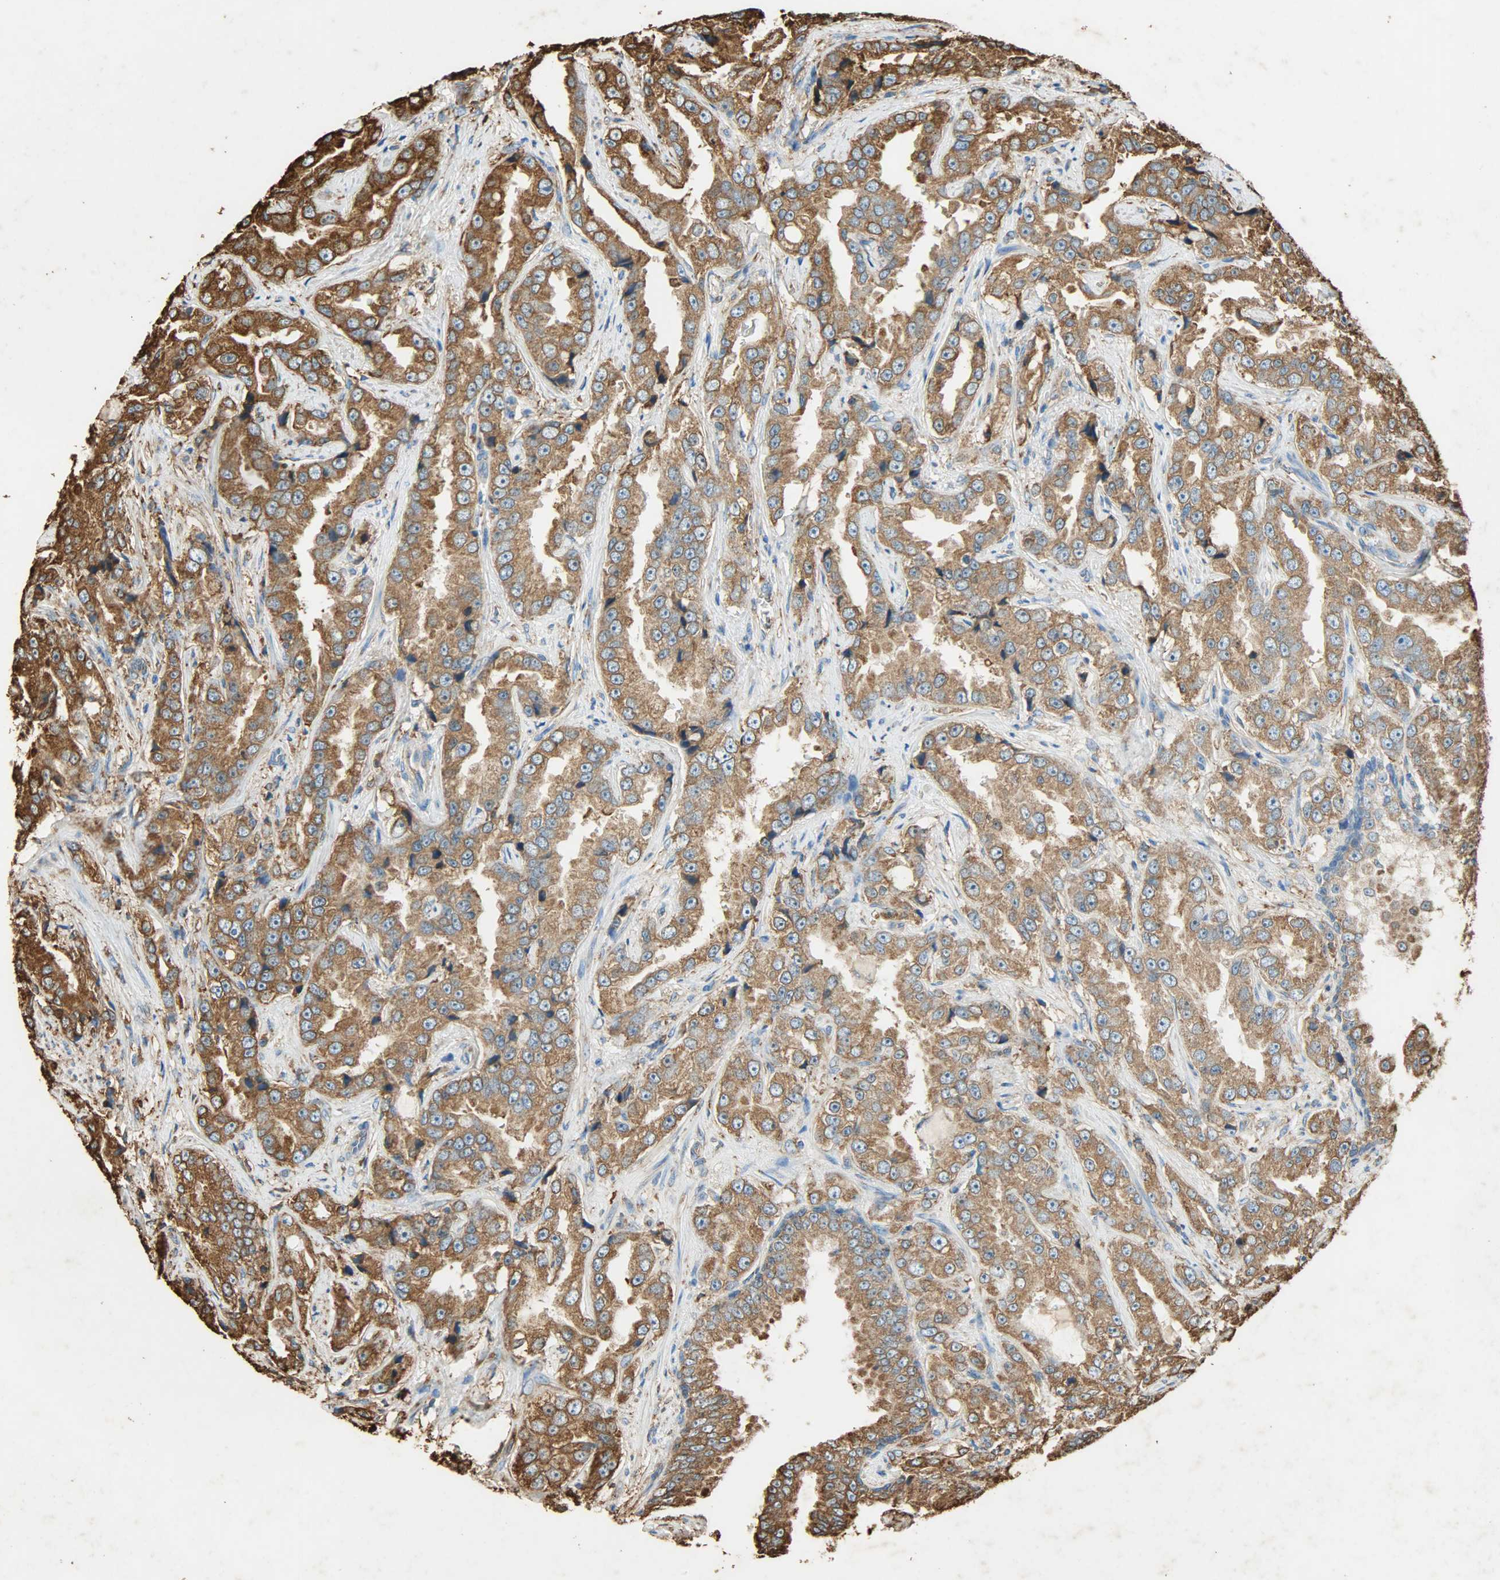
{"staining": {"intensity": "moderate", "quantity": ">75%", "location": "cytoplasmic/membranous"}, "tissue": "prostate cancer", "cell_type": "Tumor cells", "image_type": "cancer", "snomed": [{"axis": "morphology", "description": "Adenocarcinoma, High grade"}, {"axis": "topography", "description": "Prostate"}], "caption": "This is an image of immunohistochemistry (IHC) staining of prostate cancer (high-grade adenocarcinoma), which shows moderate positivity in the cytoplasmic/membranous of tumor cells.", "gene": "HSP90B1", "patient": {"sex": "male", "age": 73}}